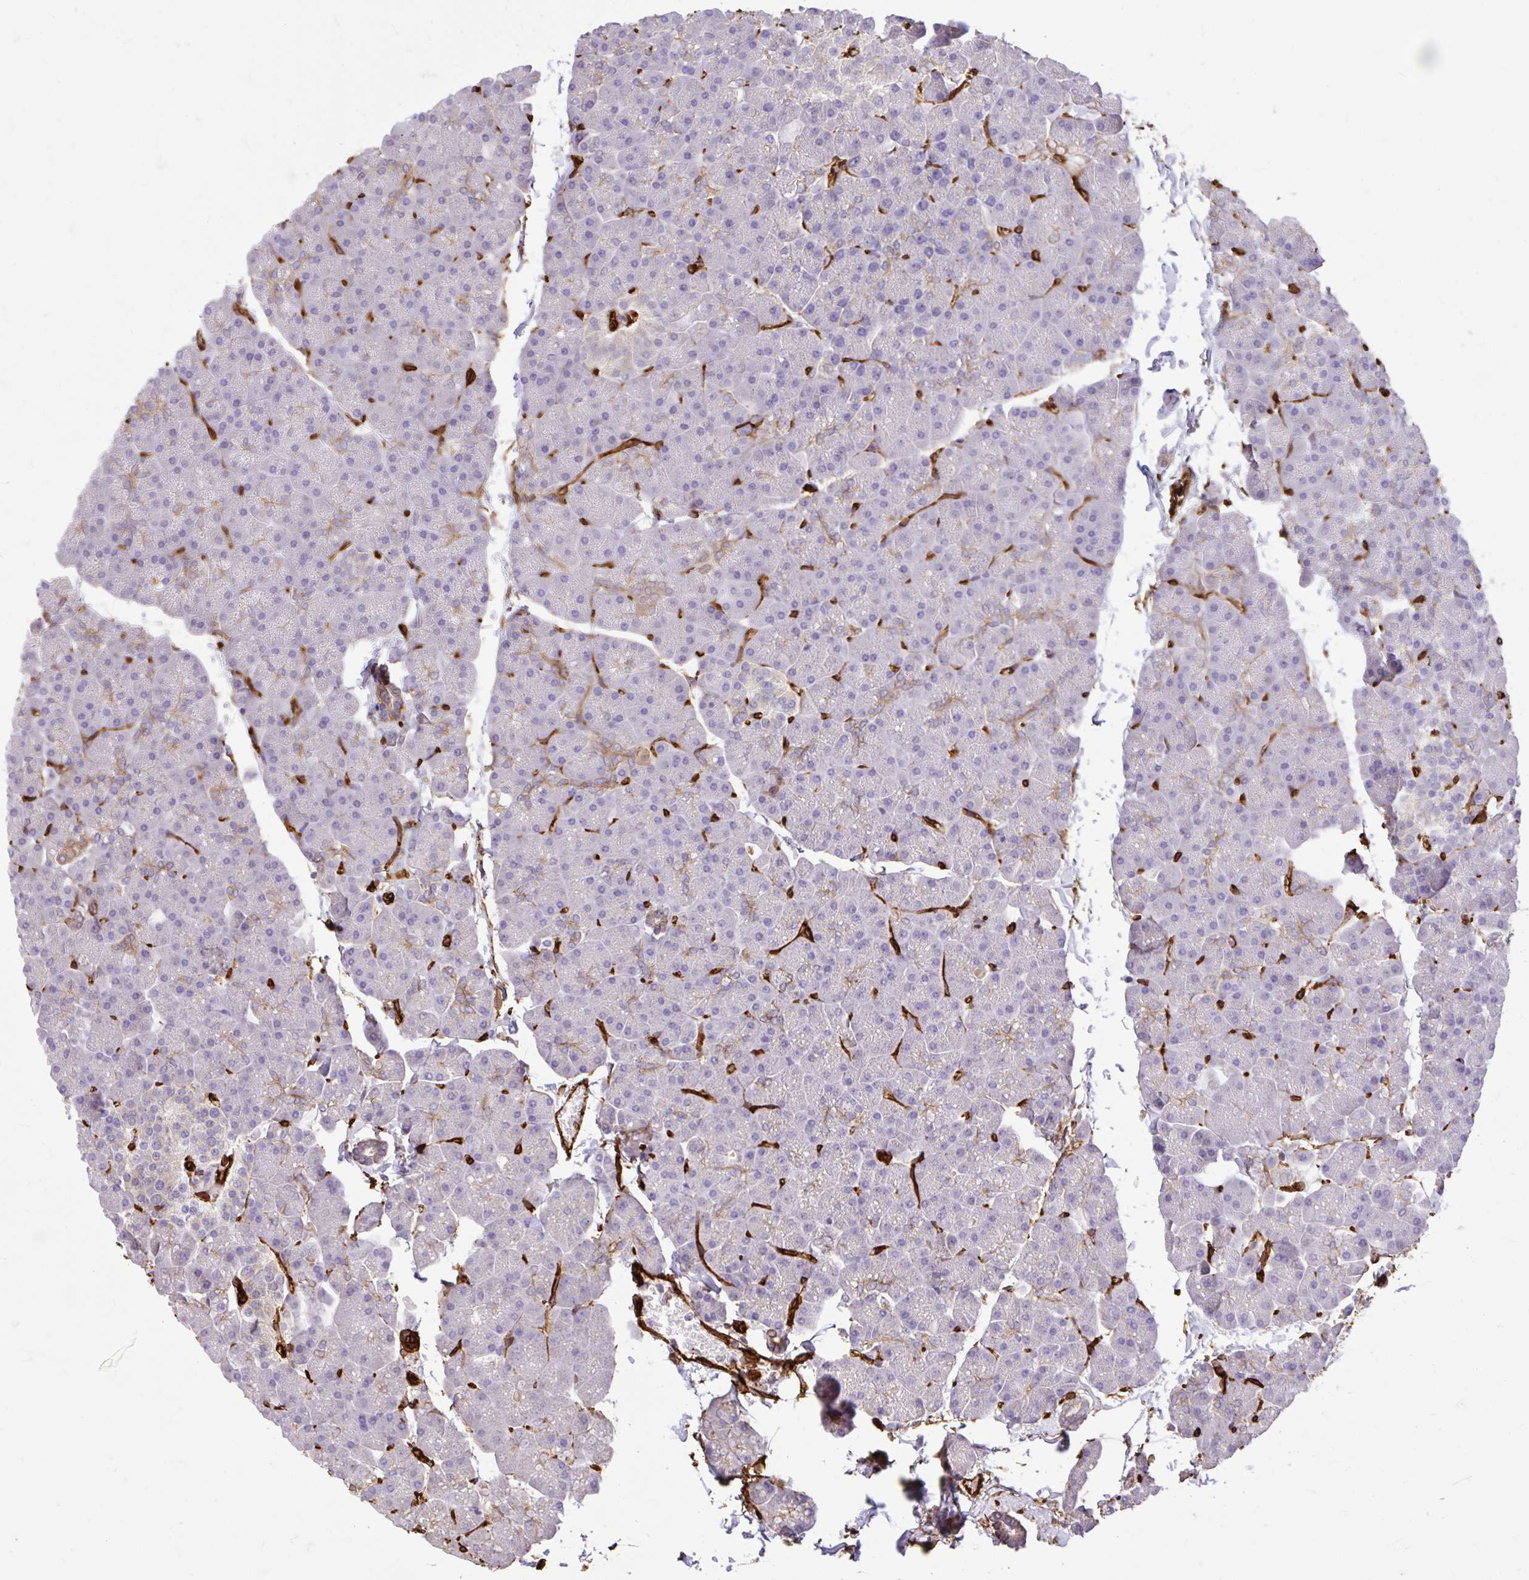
{"staining": {"intensity": "moderate", "quantity": "<25%", "location": "cytoplasmic/membranous"}, "tissue": "pancreas", "cell_type": "Exocrine glandular cells", "image_type": "normal", "snomed": [{"axis": "morphology", "description": "Normal tissue, NOS"}, {"axis": "topography", "description": "Pancreas"}], "caption": "Protein expression by immunohistochemistry displays moderate cytoplasmic/membranous positivity in approximately <25% of exocrine glandular cells in unremarkable pancreas. The staining was performed using DAB (3,3'-diaminobenzidine), with brown indicating positive protein expression. Nuclei are stained blue with hematoxylin.", "gene": "PTPRK", "patient": {"sex": "male", "age": 35}}